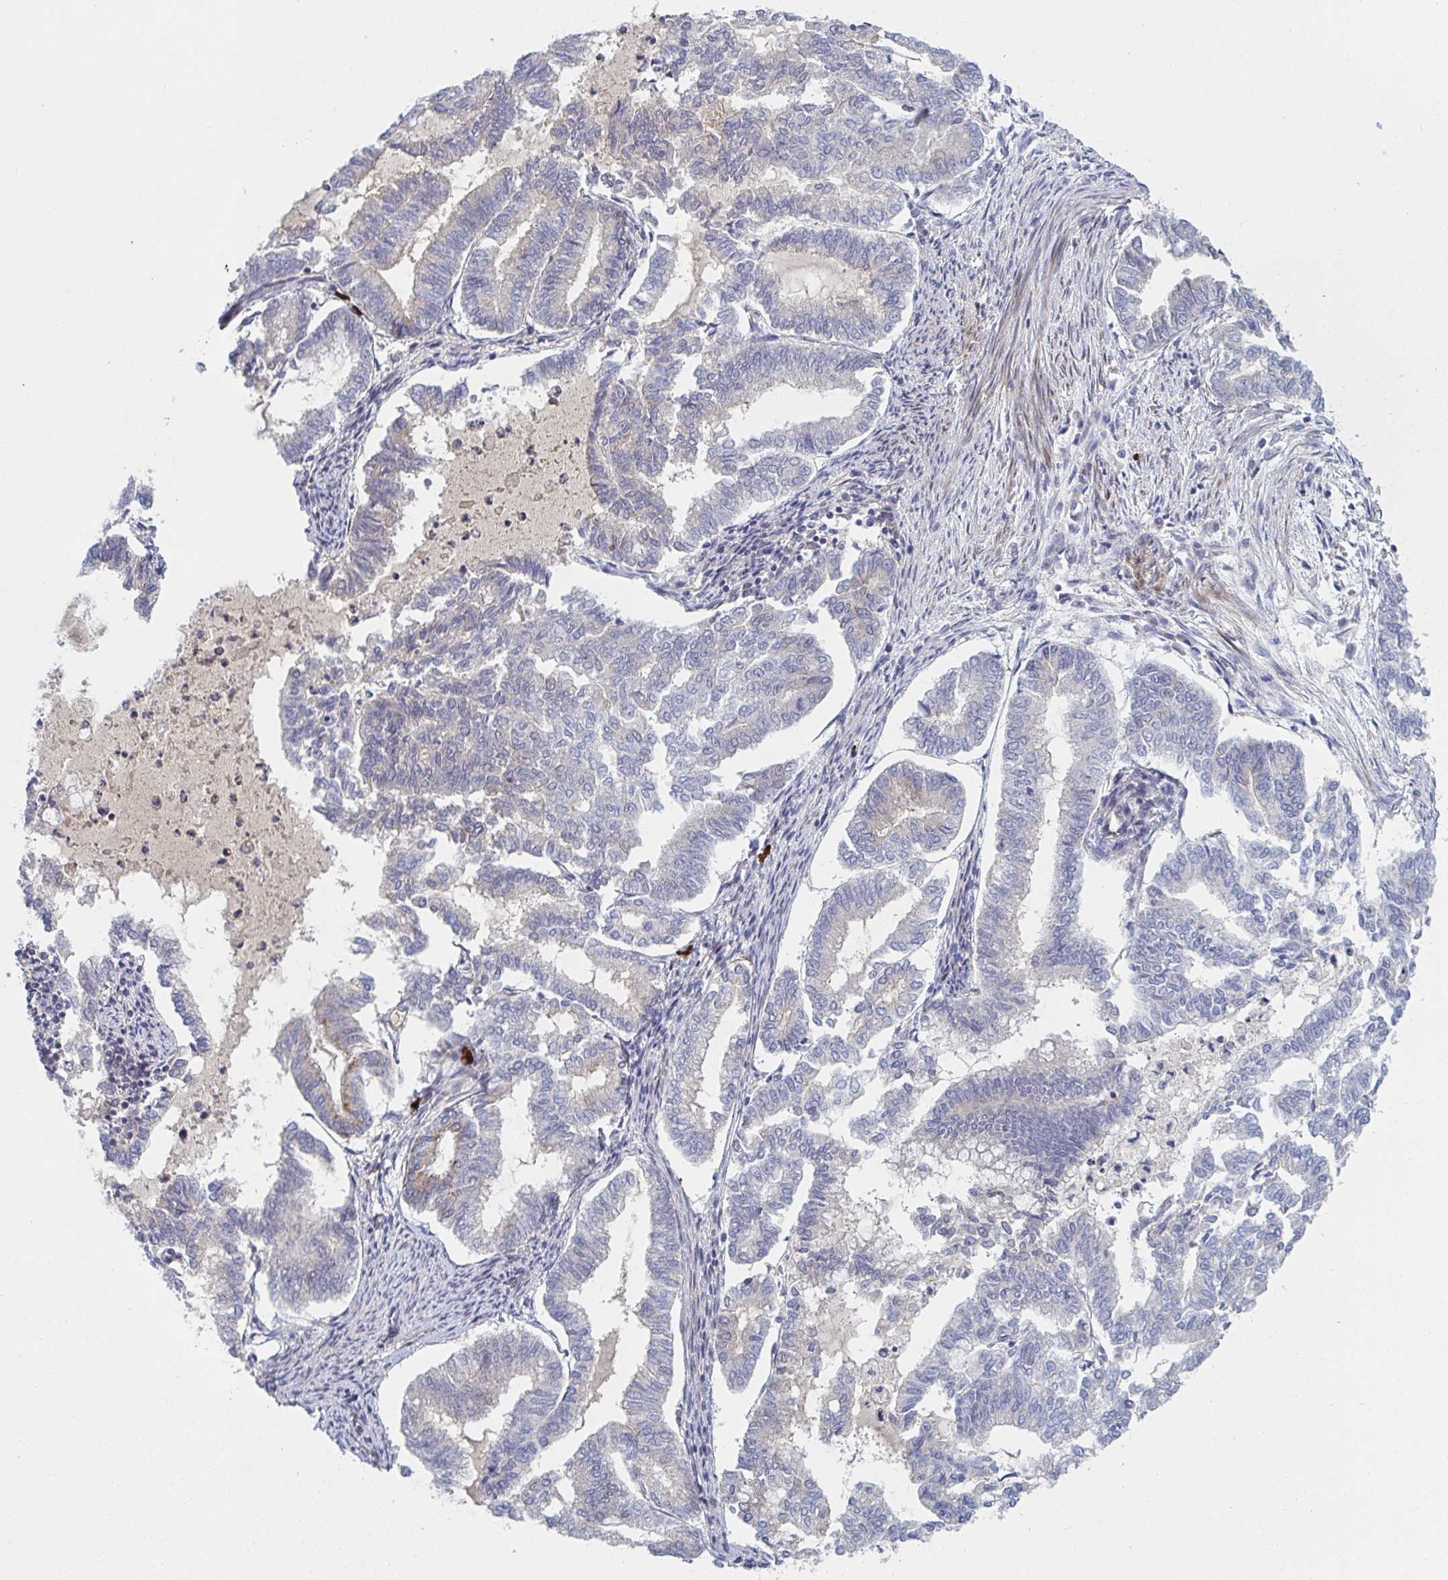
{"staining": {"intensity": "negative", "quantity": "none", "location": "none"}, "tissue": "endometrial cancer", "cell_type": "Tumor cells", "image_type": "cancer", "snomed": [{"axis": "morphology", "description": "Adenocarcinoma, NOS"}, {"axis": "topography", "description": "Endometrium"}], "caption": "A high-resolution micrograph shows immunohistochemistry (IHC) staining of endometrial cancer, which reveals no significant positivity in tumor cells.", "gene": "TNFSF4", "patient": {"sex": "female", "age": 79}}